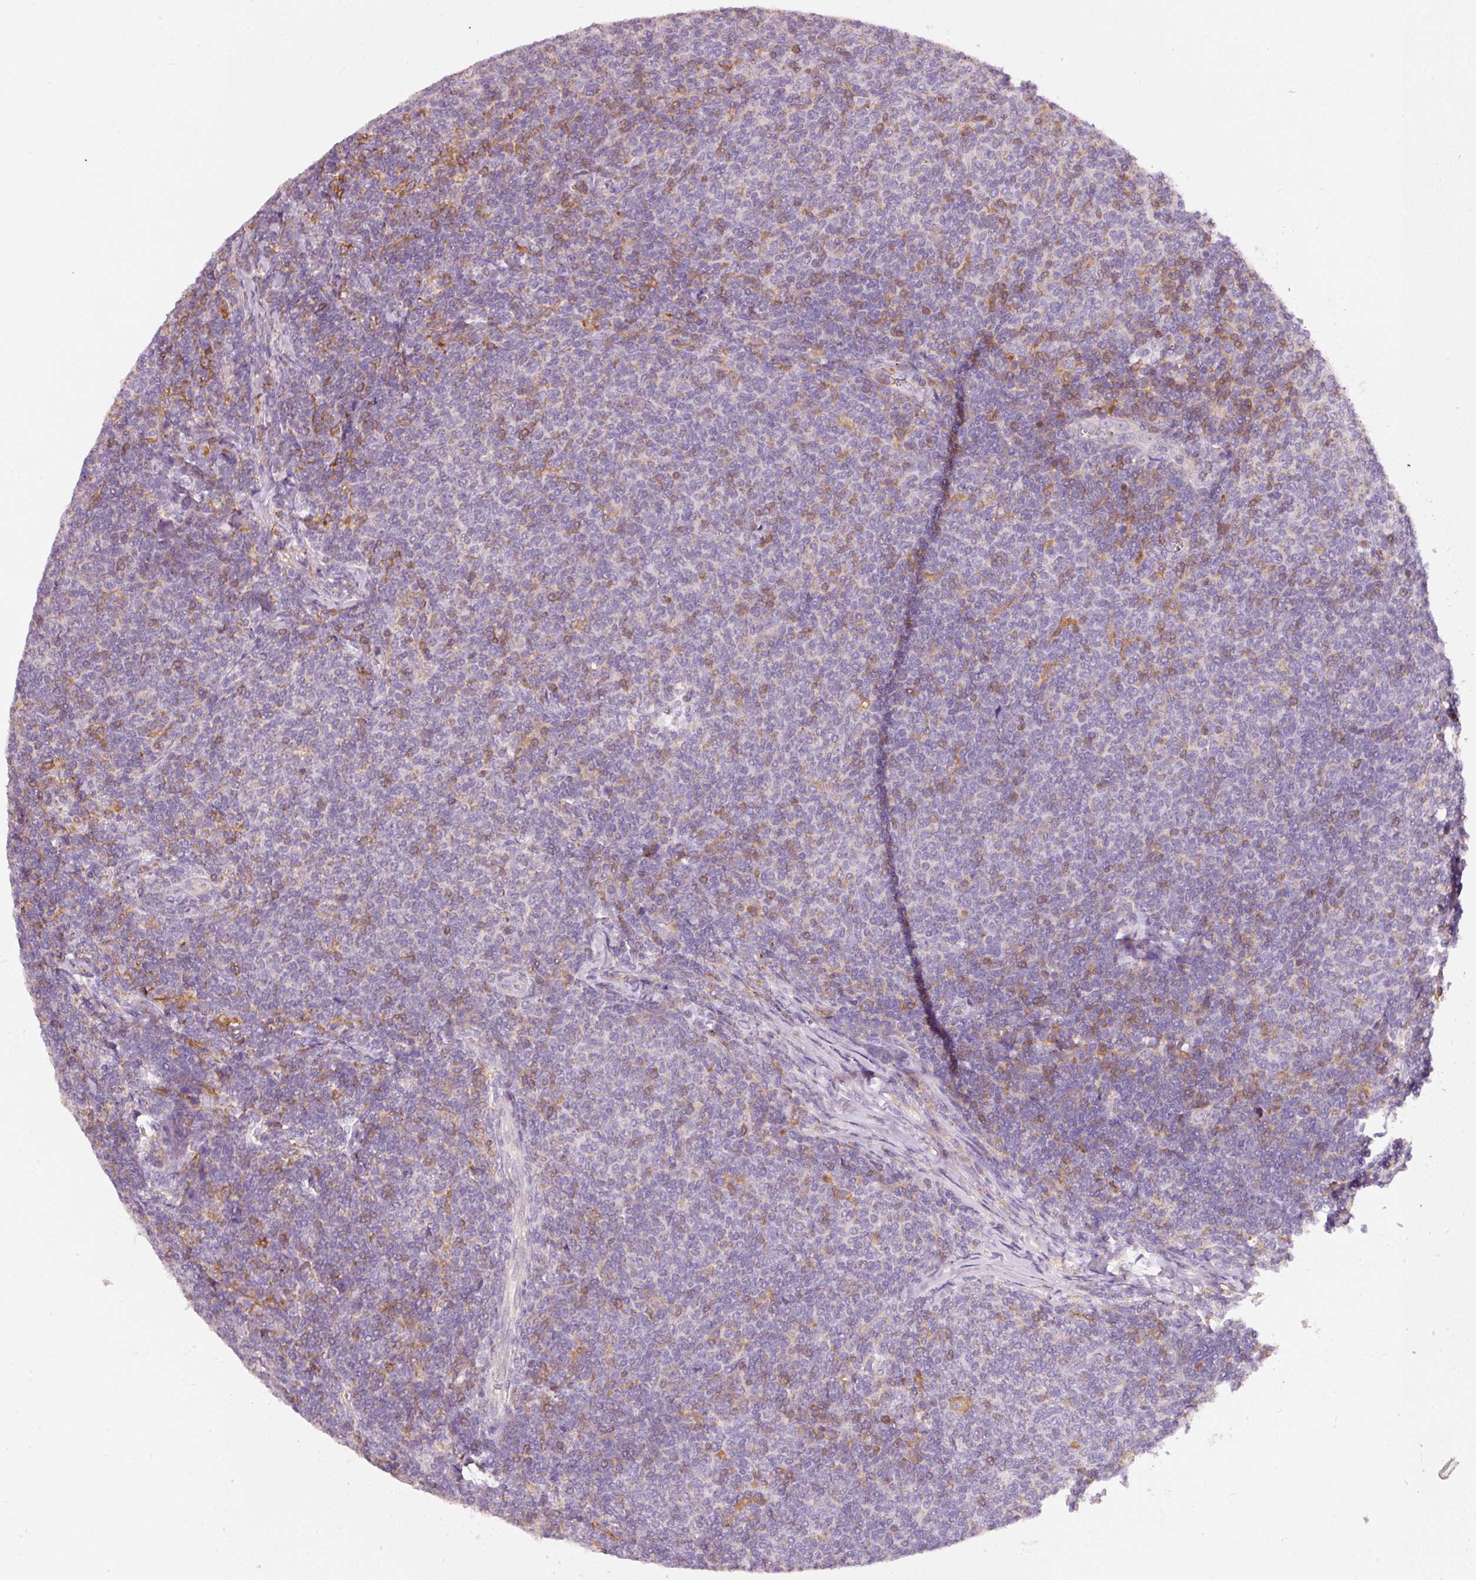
{"staining": {"intensity": "negative", "quantity": "none", "location": "none"}, "tissue": "lymphoma", "cell_type": "Tumor cells", "image_type": "cancer", "snomed": [{"axis": "morphology", "description": "Malignant lymphoma, non-Hodgkin's type, Low grade"}, {"axis": "topography", "description": "Lymph node"}], "caption": "DAB (3,3'-diaminobenzidine) immunohistochemical staining of human low-grade malignant lymphoma, non-Hodgkin's type displays no significant expression in tumor cells. (DAB IHC with hematoxylin counter stain).", "gene": "IQGAP2", "patient": {"sex": "male", "age": 52}}